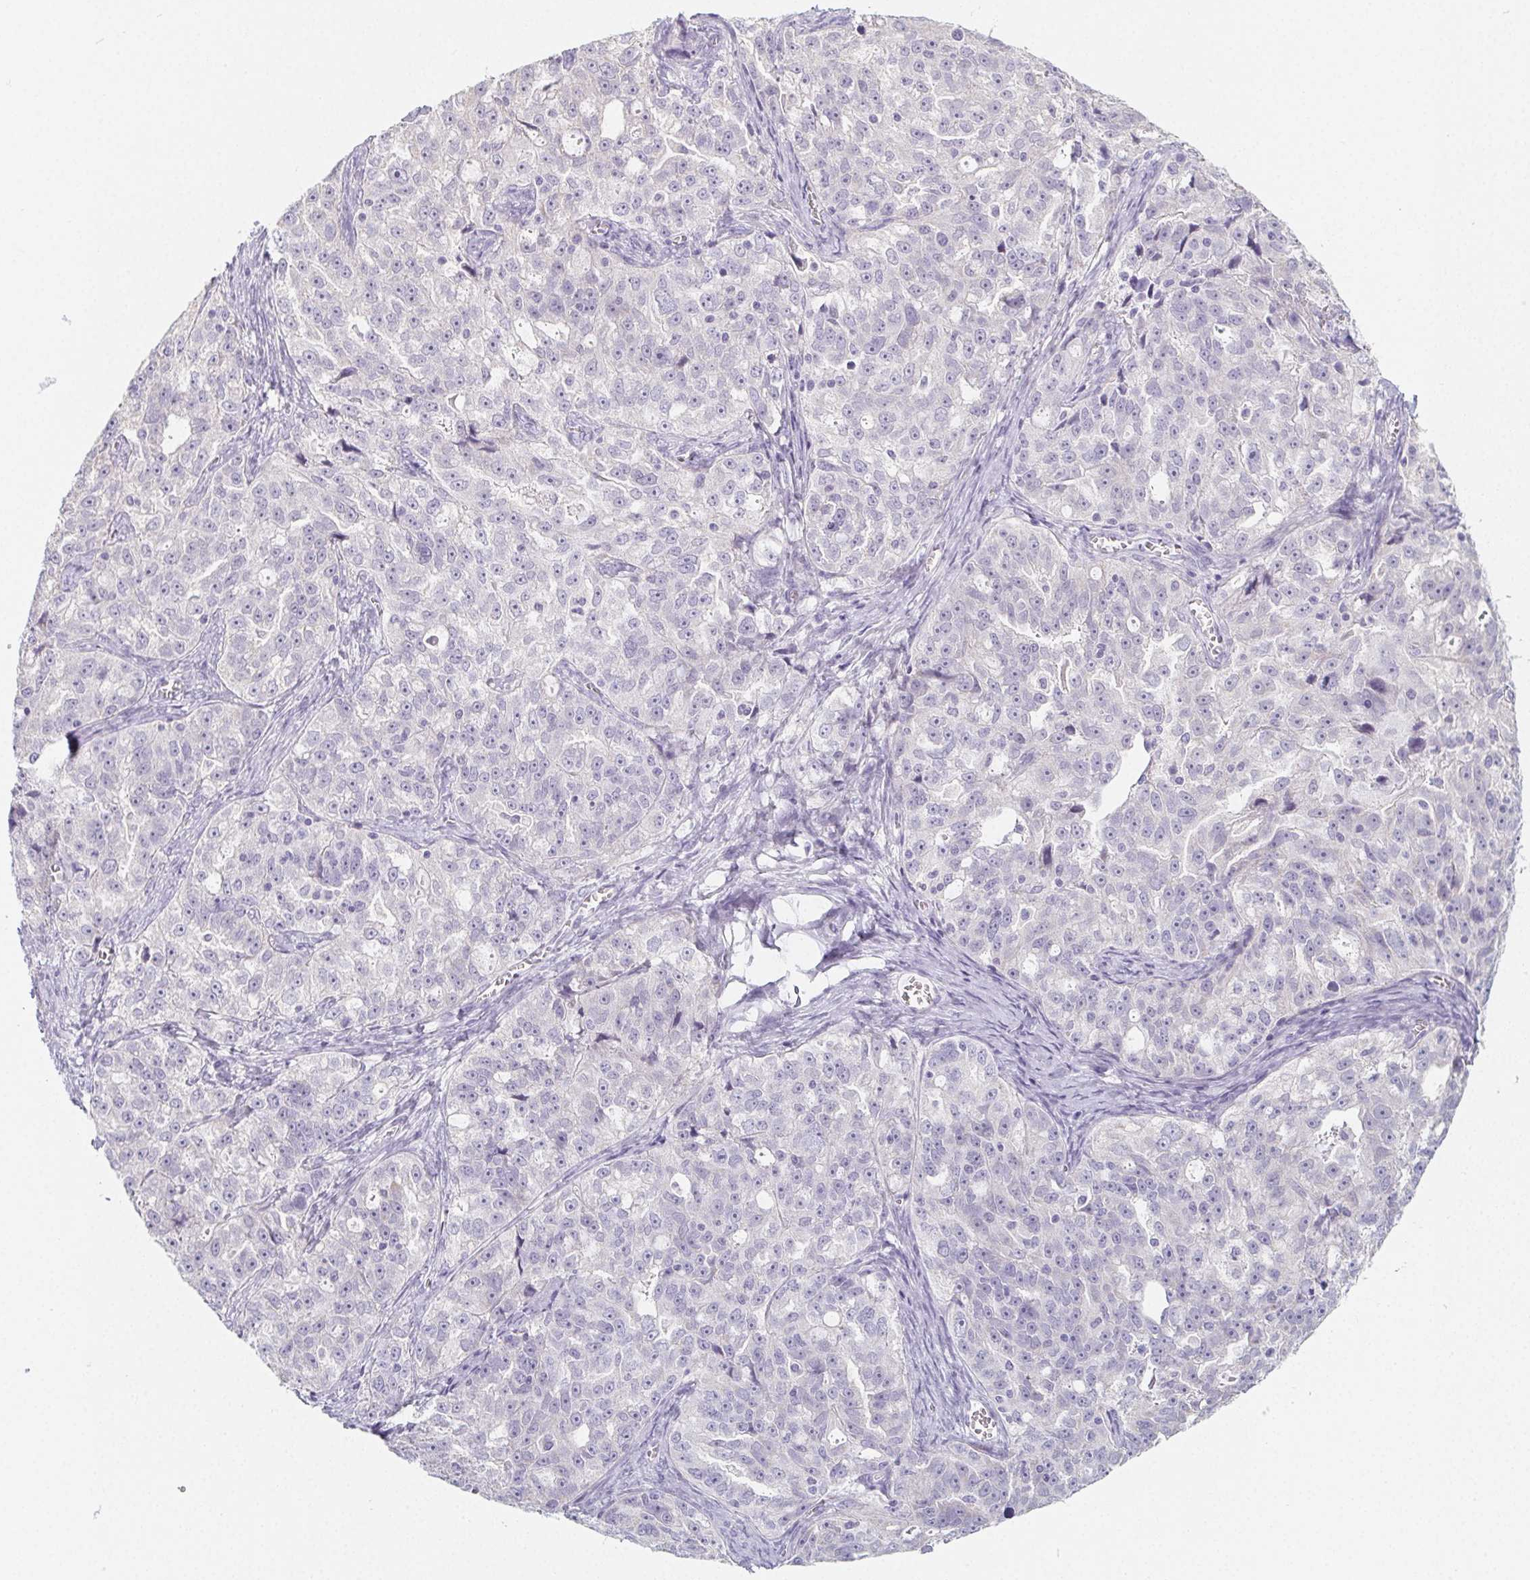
{"staining": {"intensity": "negative", "quantity": "none", "location": "none"}, "tissue": "ovarian cancer", "cell_type": "Tumor cells", "image_type": "cancer", "snomed": [{"axis": "morphology", "description": "Cystadenocarcinoma, serous, NOS"}, {"axis": "topography", "description": "Ovary"}], "caption": "The immunohistochemistry (IHC) photomicrograph has no significant expression in tumor cells of ovarian cancer tissue.", "gene": "GLIPR1L1", "patient": {"sex": "female", "age": 51}}